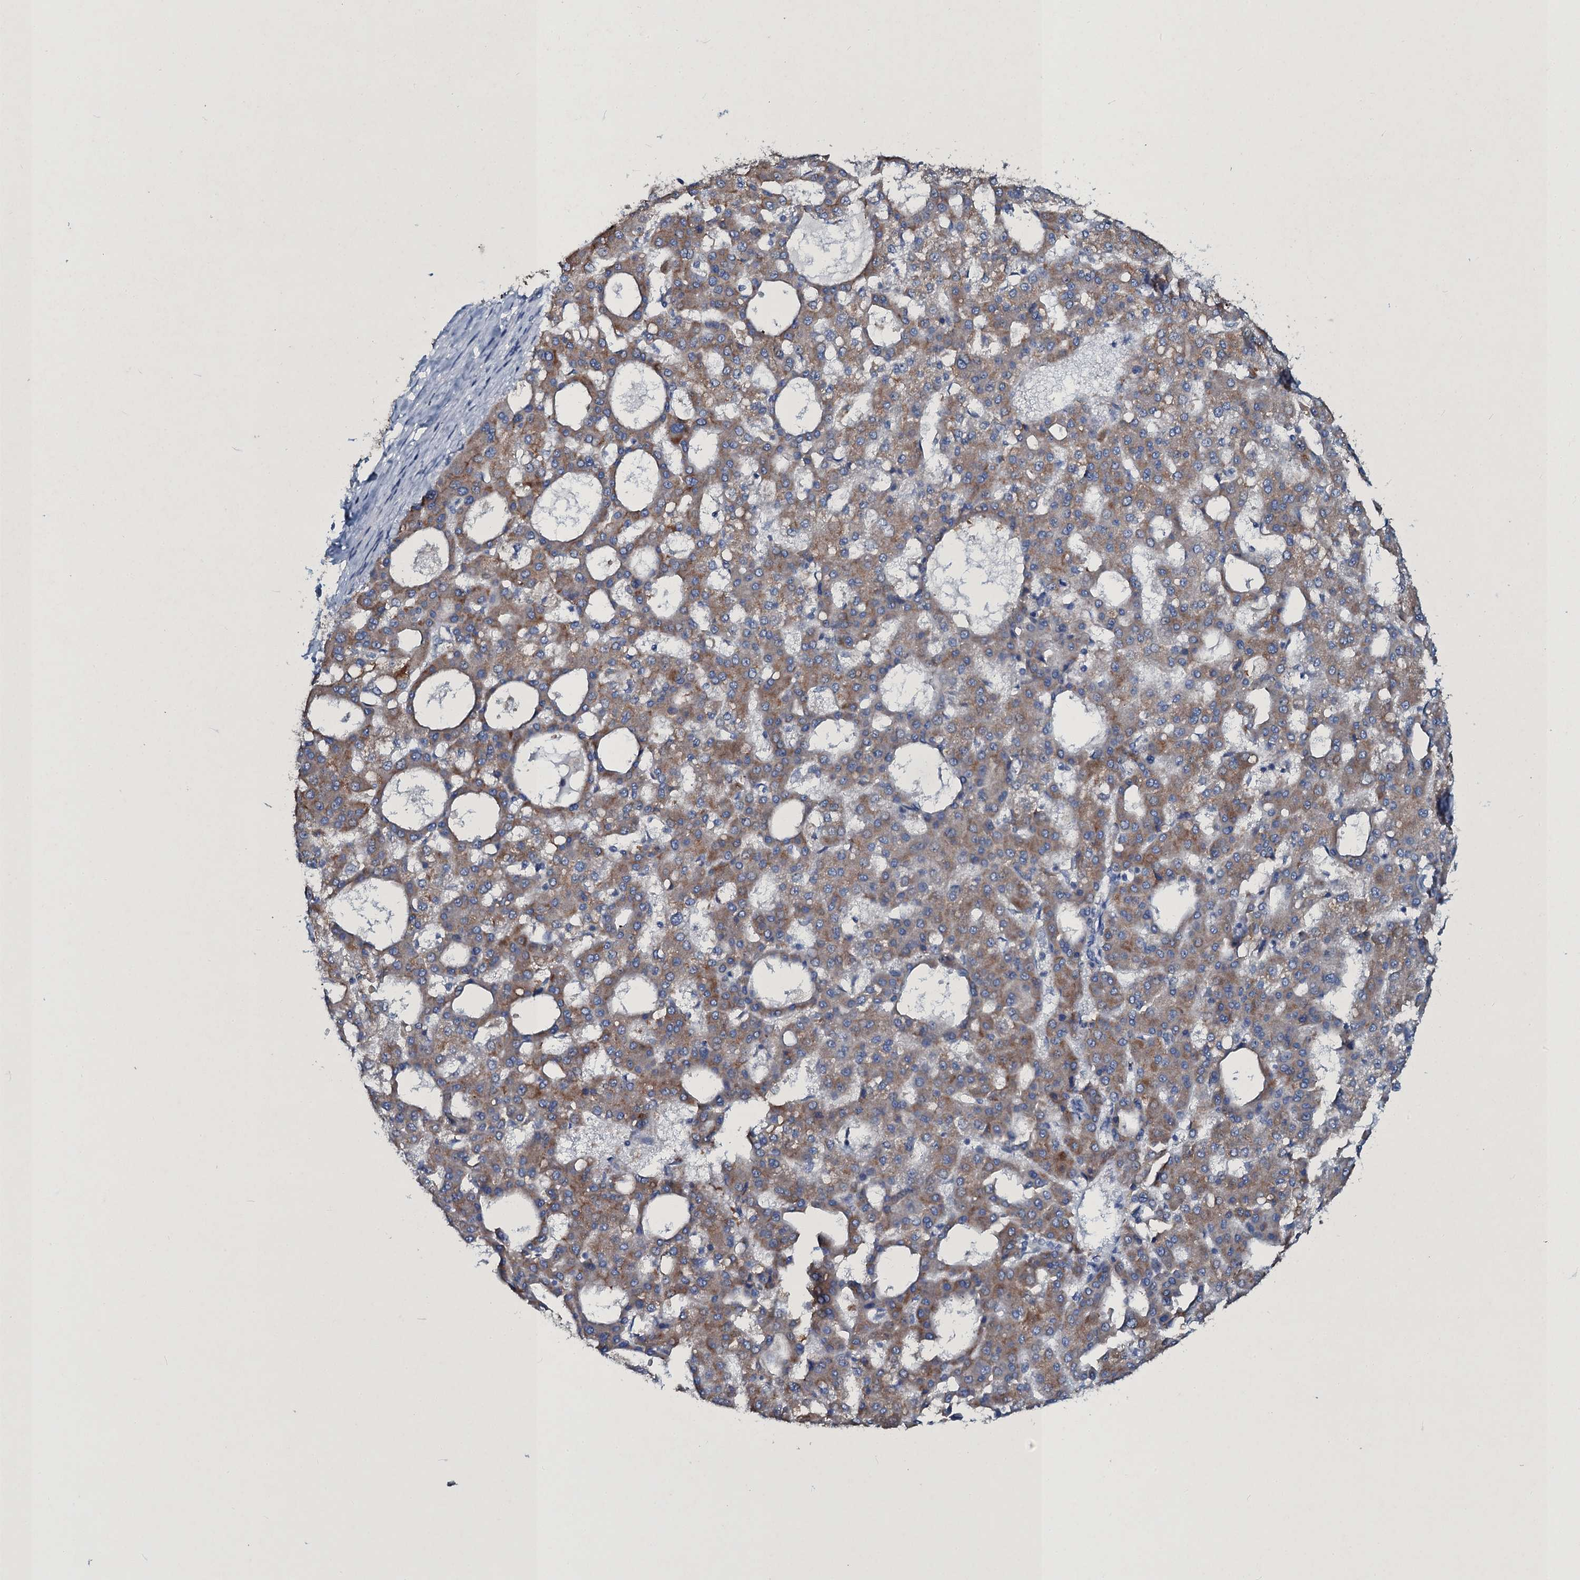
{"staining": {"intensity": "moderate", "quantity": ">75%", "location": "cytoplasmic/membranous"}, "tissue": "liver cancer", "cell_type": "Tumor cells", "image_type": "cancer", "snomed": [{"axis": "morphology", "description": "Carcinoma, Hepatocellular, NOS"}, {"axis": "topography", "description": "Liver"}], "caption": "An image showing moderate cytoplasmic/membranous positivity in approximately >75% of tumor cells in hepatocellular carcinoma (liver), as visualized by brown immunohistochemical staining.", "gene": "TPGS2", "patient": {"sex": "male", "age": 47}}